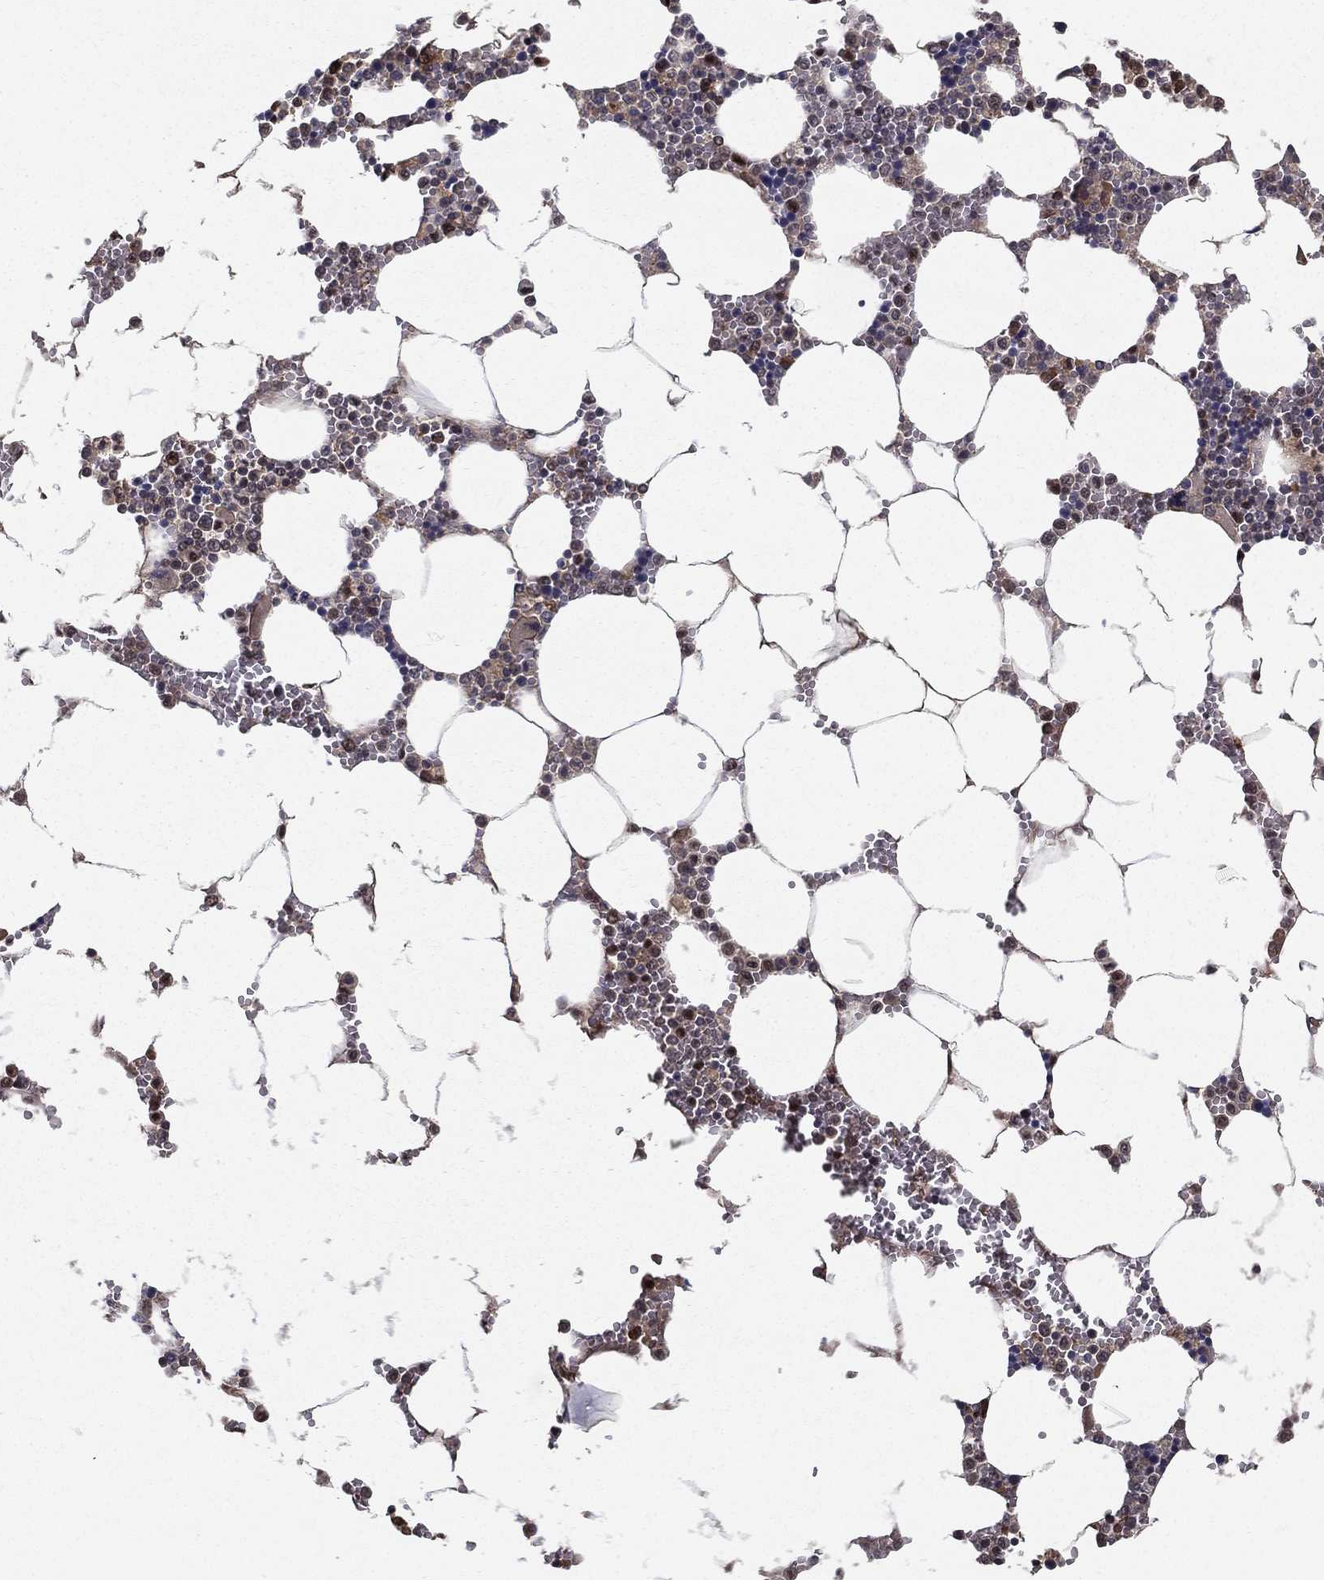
{"staining": {"intensity": "moderate", "quantity": "25%-75%", "location": "nuclear"}, "tissue": "bone marrow", "cell_type": "Hematopoietic cells", "image_type": "normal", "snomed": [{"axis": "morphology", "description": "Normal tissue, NOS"}, {"axis": "topography", "description": "Bone marrow"}], "caption": "Protein expression analysis of normal bone marrow shows moderate nuclear staining in approximately 25%-75% of hematopoietic cells.", "gene": "SLC6A6", "patient": {"sex": "female", "age": 64}}